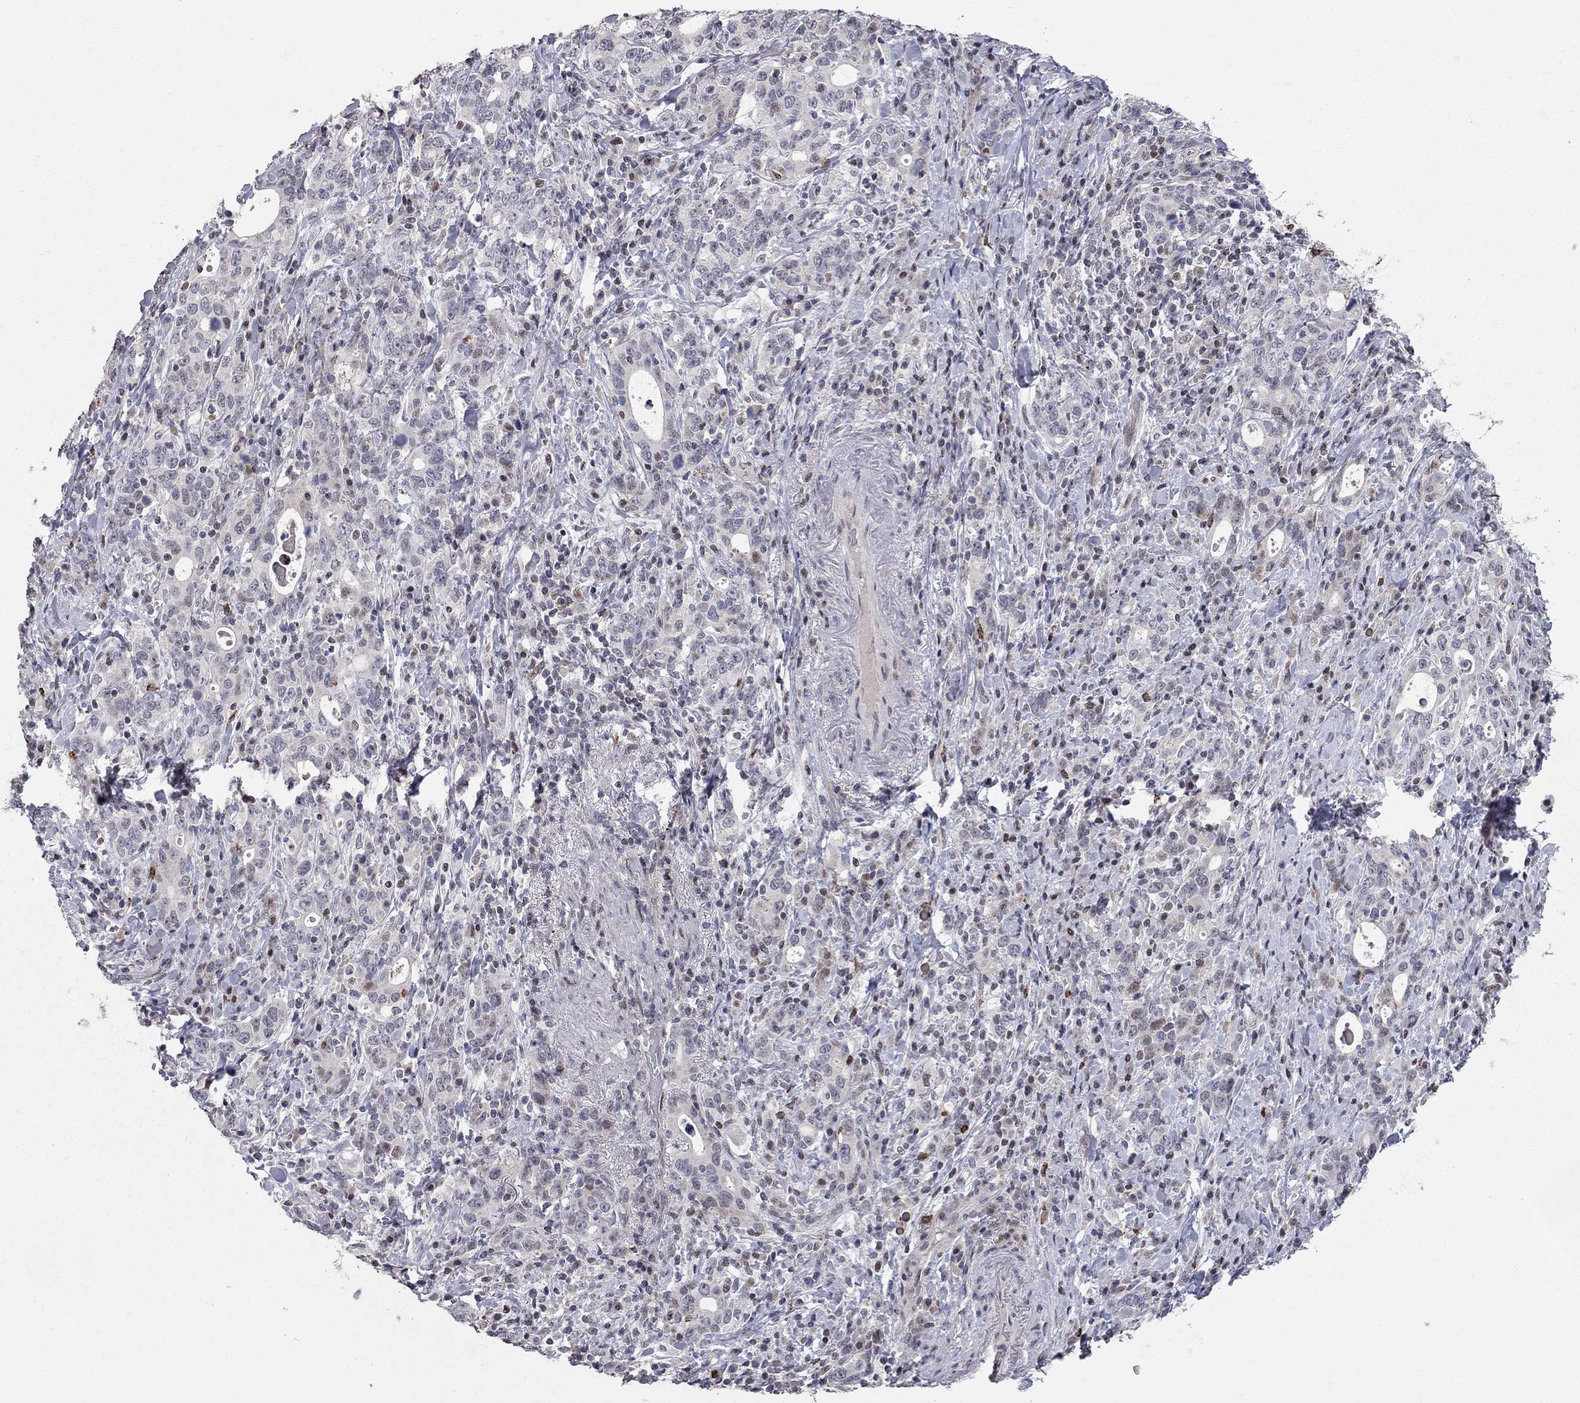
{"staining": {"intensity": "weak", "quantity": "<25%", "location": "nuclear"}, "tissue": "stomach cancer", "cell_type": "Tumor cells", "image_type": "cancer", "snomed": [{"axis": "morphology", "description": "Adenocarcinoma, NOS"}, {"axis": "topography", "description": "Stomach"}], "caption": "IHC photomicrograph of neoplastic tissue: adenocarcinoma (stomach) stained with DAB reveals no significant protein staining in tumor cells.", "gene": "HDAC3", "patient": {"sex": "male", "age": 79}}